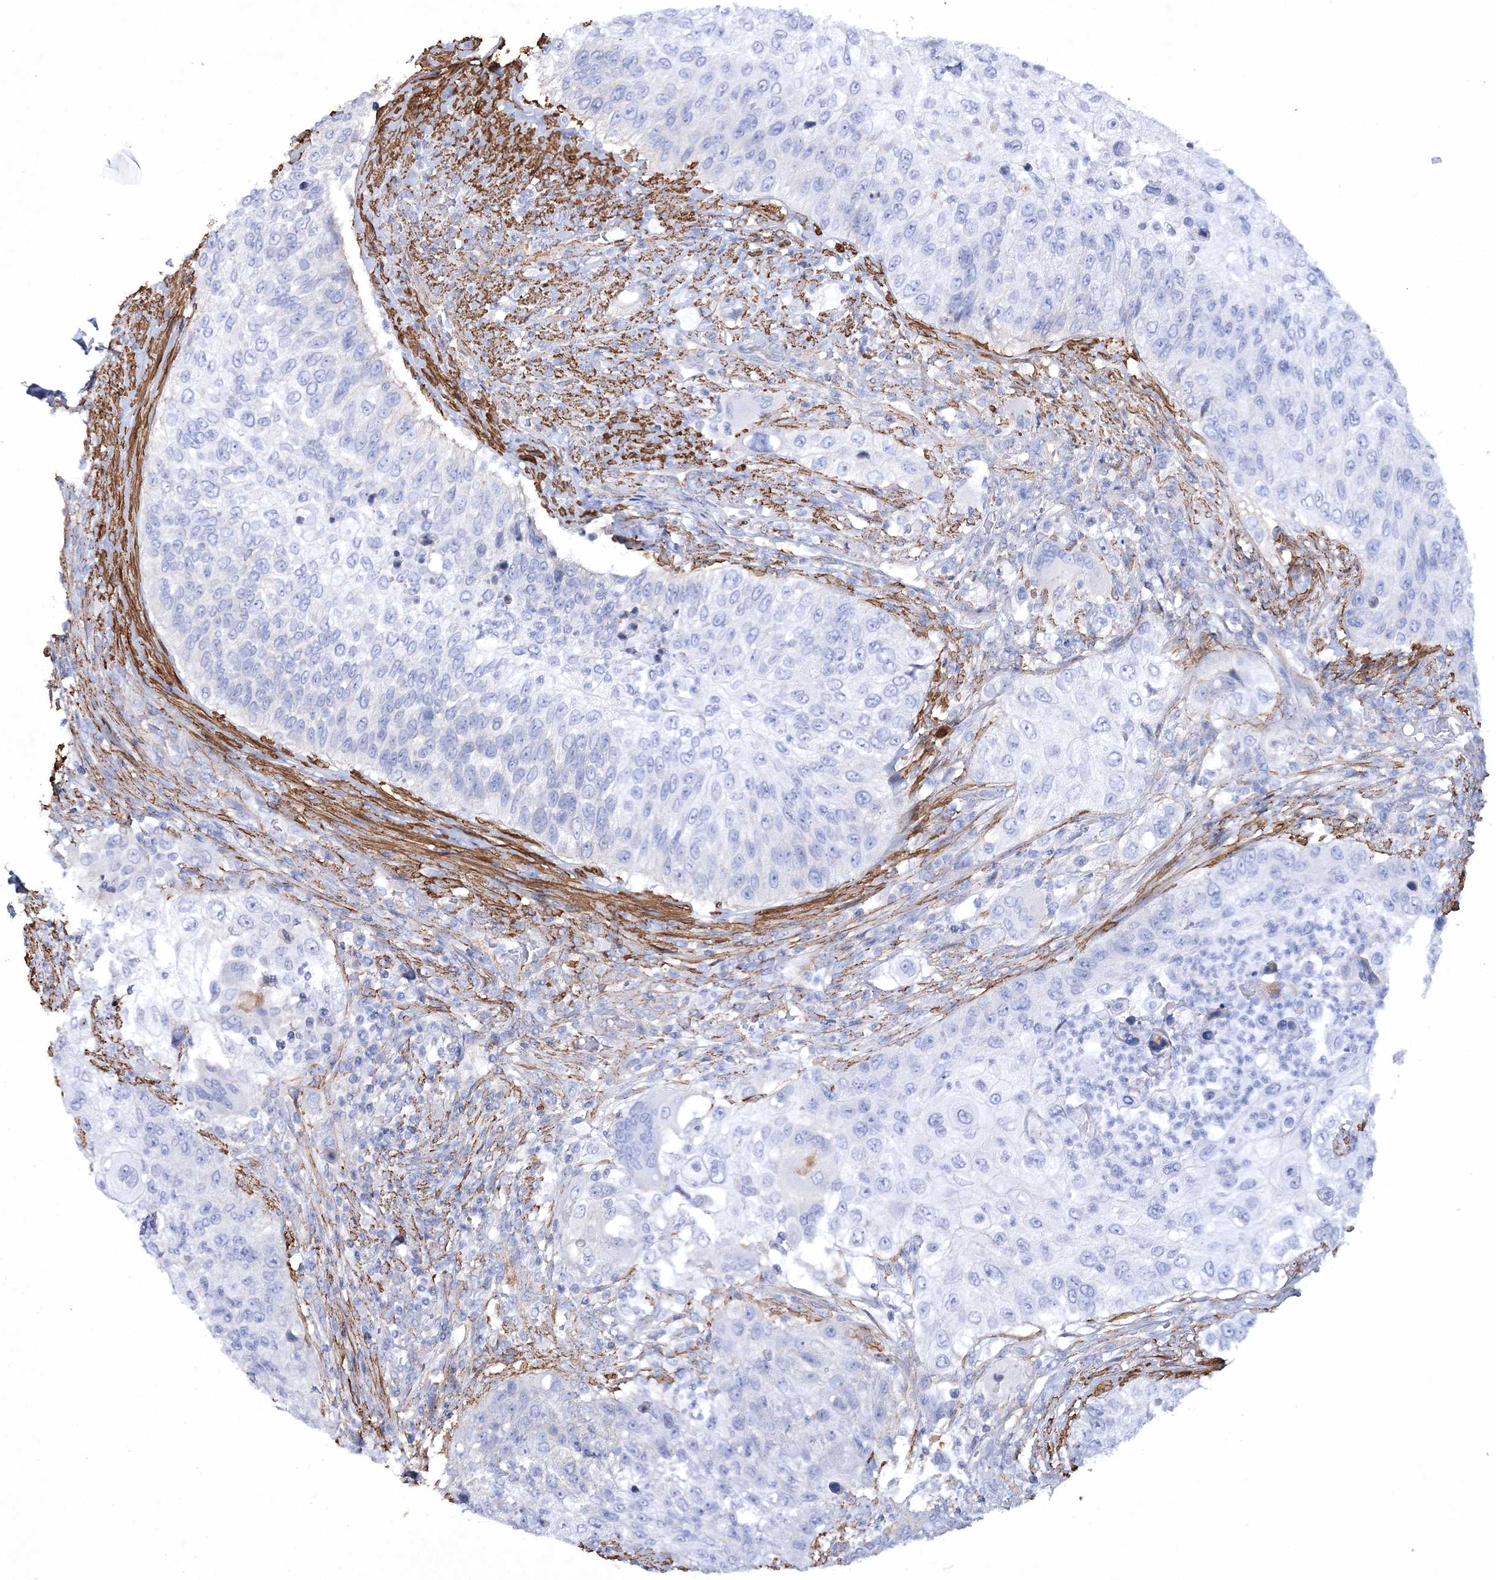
{"staining": {"intensity": "negative", "quantity": "none", "location": "none"}, "tissue": "urothelial cancer", "cell_type": "Tumor cells", "image_type": "cancer", "snomed": [{"axis": "morphology", "description": "Urothelial carcinoma, High grade"}, {"axis": "topography", "description": "Urinary bladder"}], "caption": "Tumor cells are negative for protein expression in human high-grade urothelial carcinoma. Nuclei are stained in blue.", "gene": "RTN2", "patient": {"sex": "female", "age": 60}}